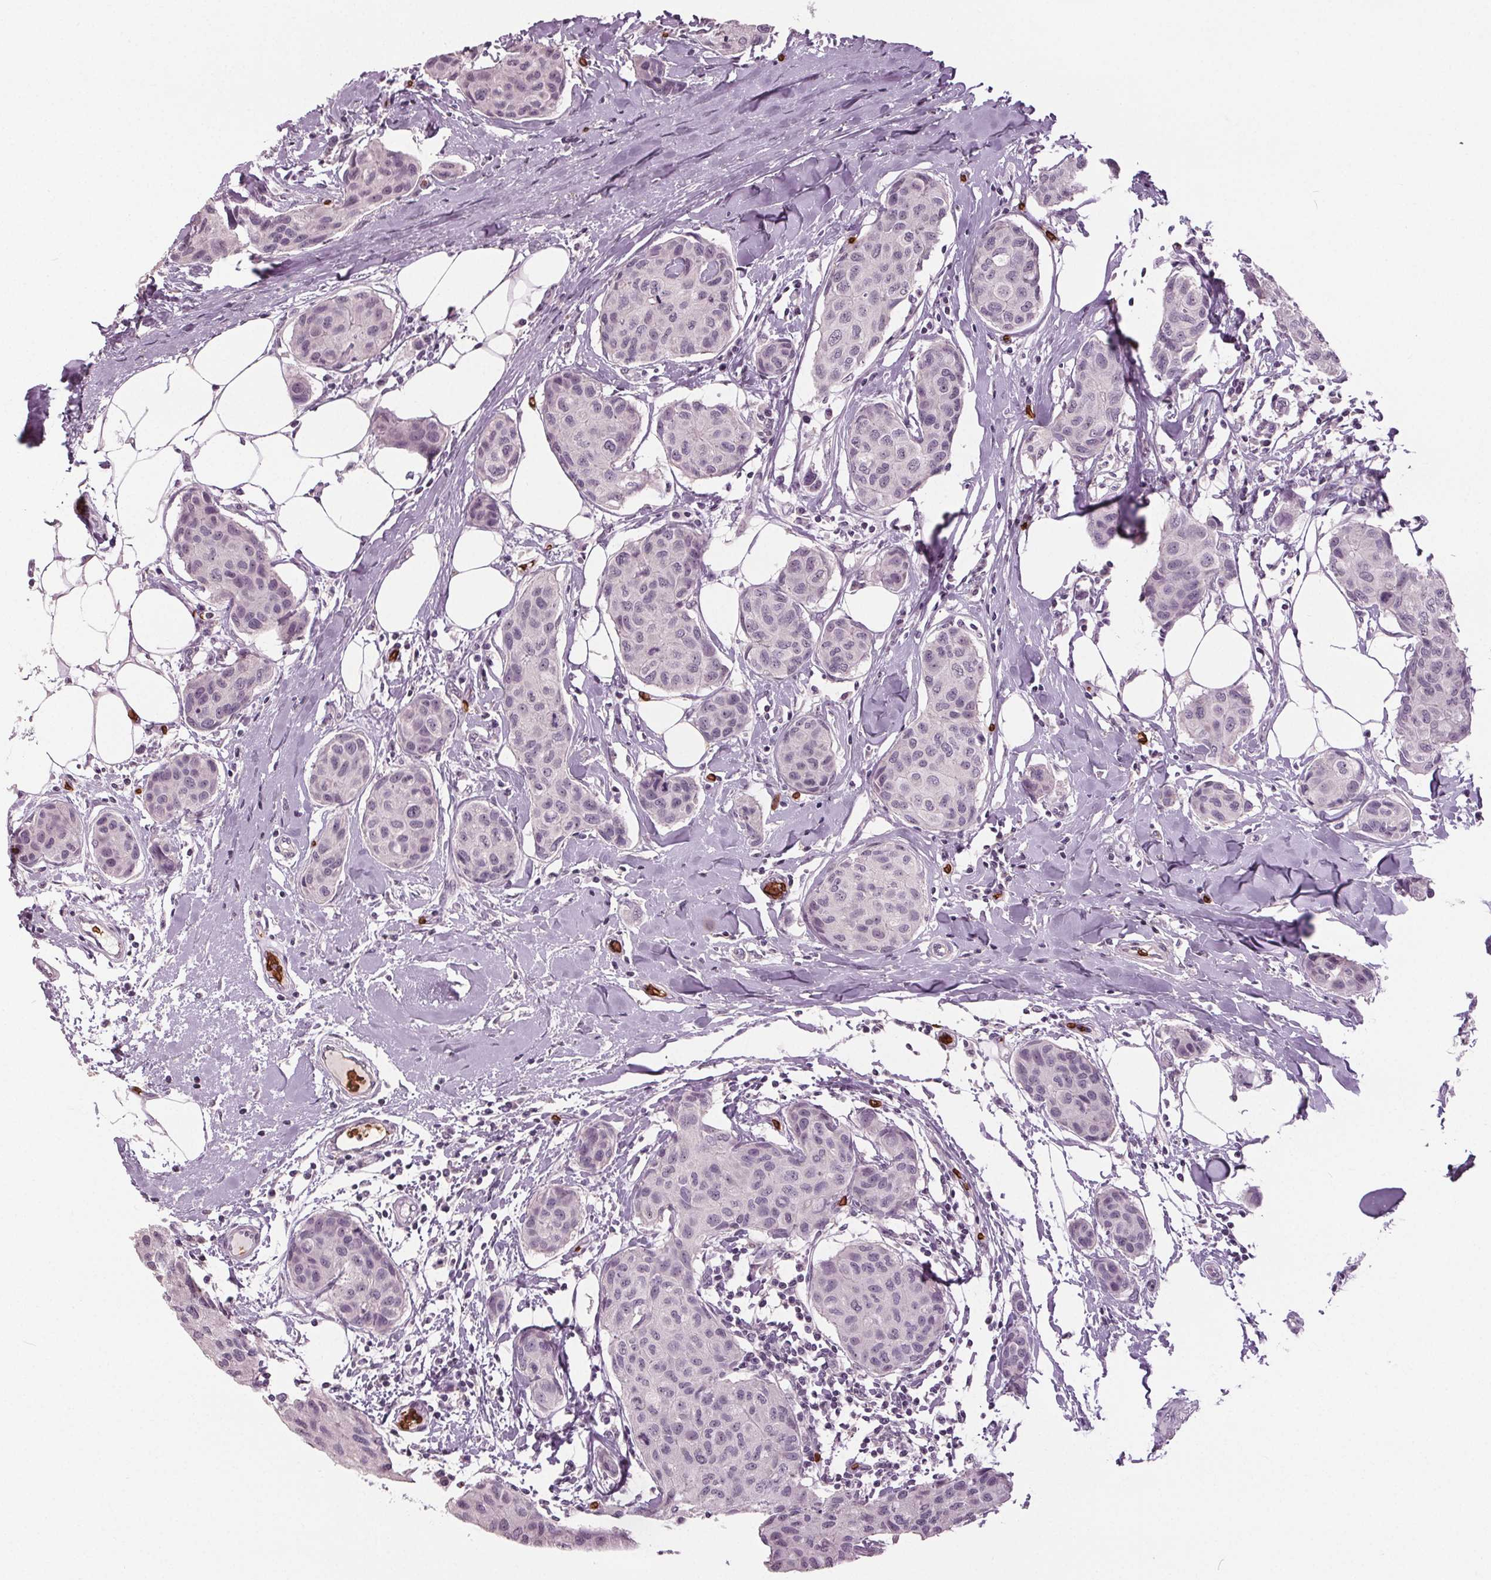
{"staining": {"intensity": "negative", "quantity": "none", "location": "none"}, "tissue": "breast cancer", "cell_type": "Tumor cells", "image_type": "cancer", "snomed": [{"axis": "morphology", "description": "Duct carcinoma"}, {"axis": "topography", "description": "Breast"}], "caption": "This image is of breast cancer stained with immunohistochemistry (IHC) to label a protein in brown with the nuclei are counter-stained blue. There is no staining in tumor cells.", "gene": "SLC4A1", "patient": {"sex": "female", "age": 80}}